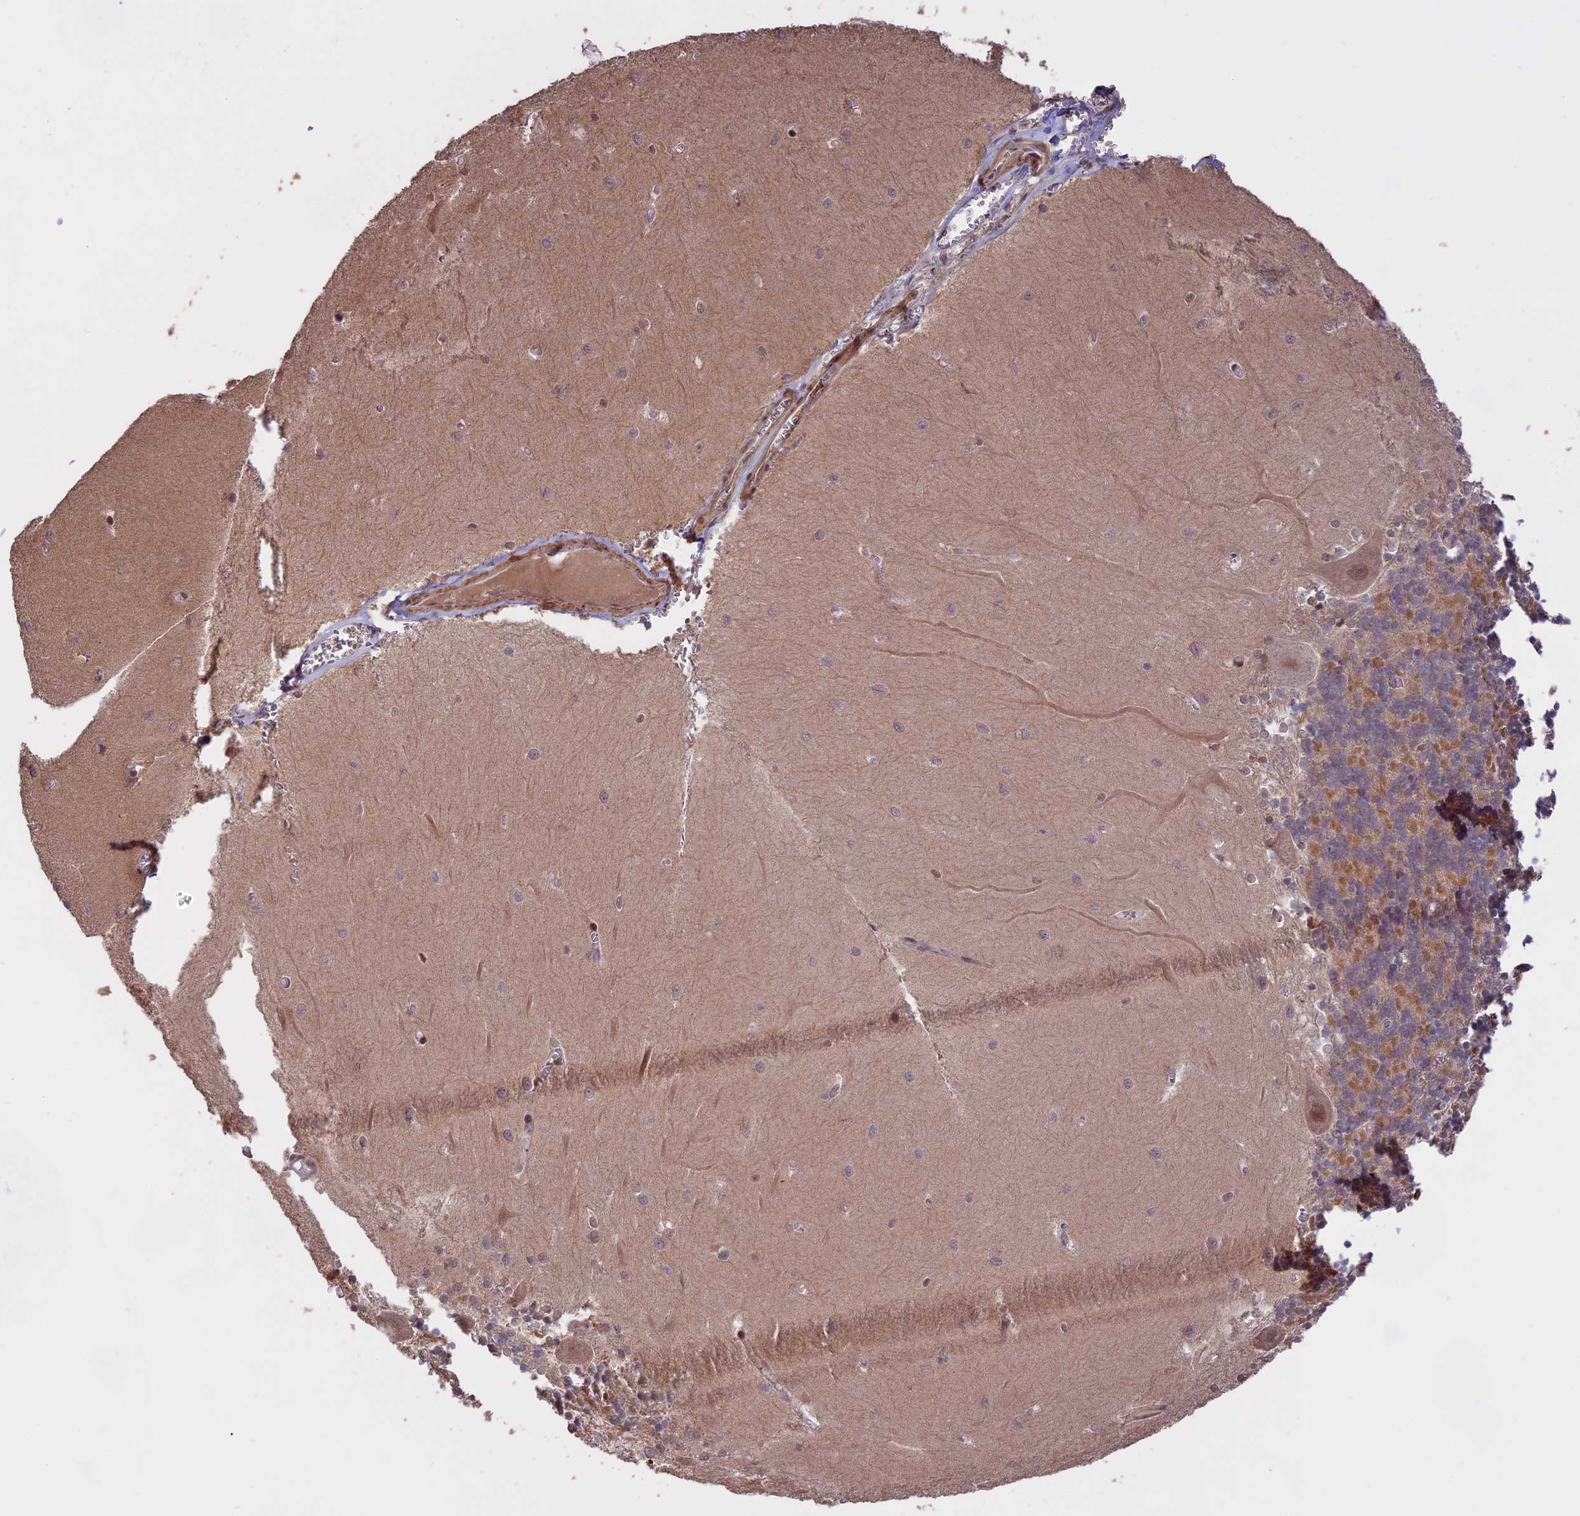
{"staining": {"intensity": "moderate", "quantity": ">75%", "location": "cytoplasmic/membranous"}, "tissue": "cerebellum", "cell_type": "Cells in granular layer", "image_type": "normal", "snomed": [{"axis": "morphology", "description": "Normal tissue, NOS"}, {"axis": "topography", "description": "Cerebellum"}], "caption": "A micrograph of cerebellum stained for a protein demonstrates moderate cytoplasmic/membranous brown staining in cells in granular layer.", "gene": "PRELID2", "patient": {"sex": "male", "age": 37}}